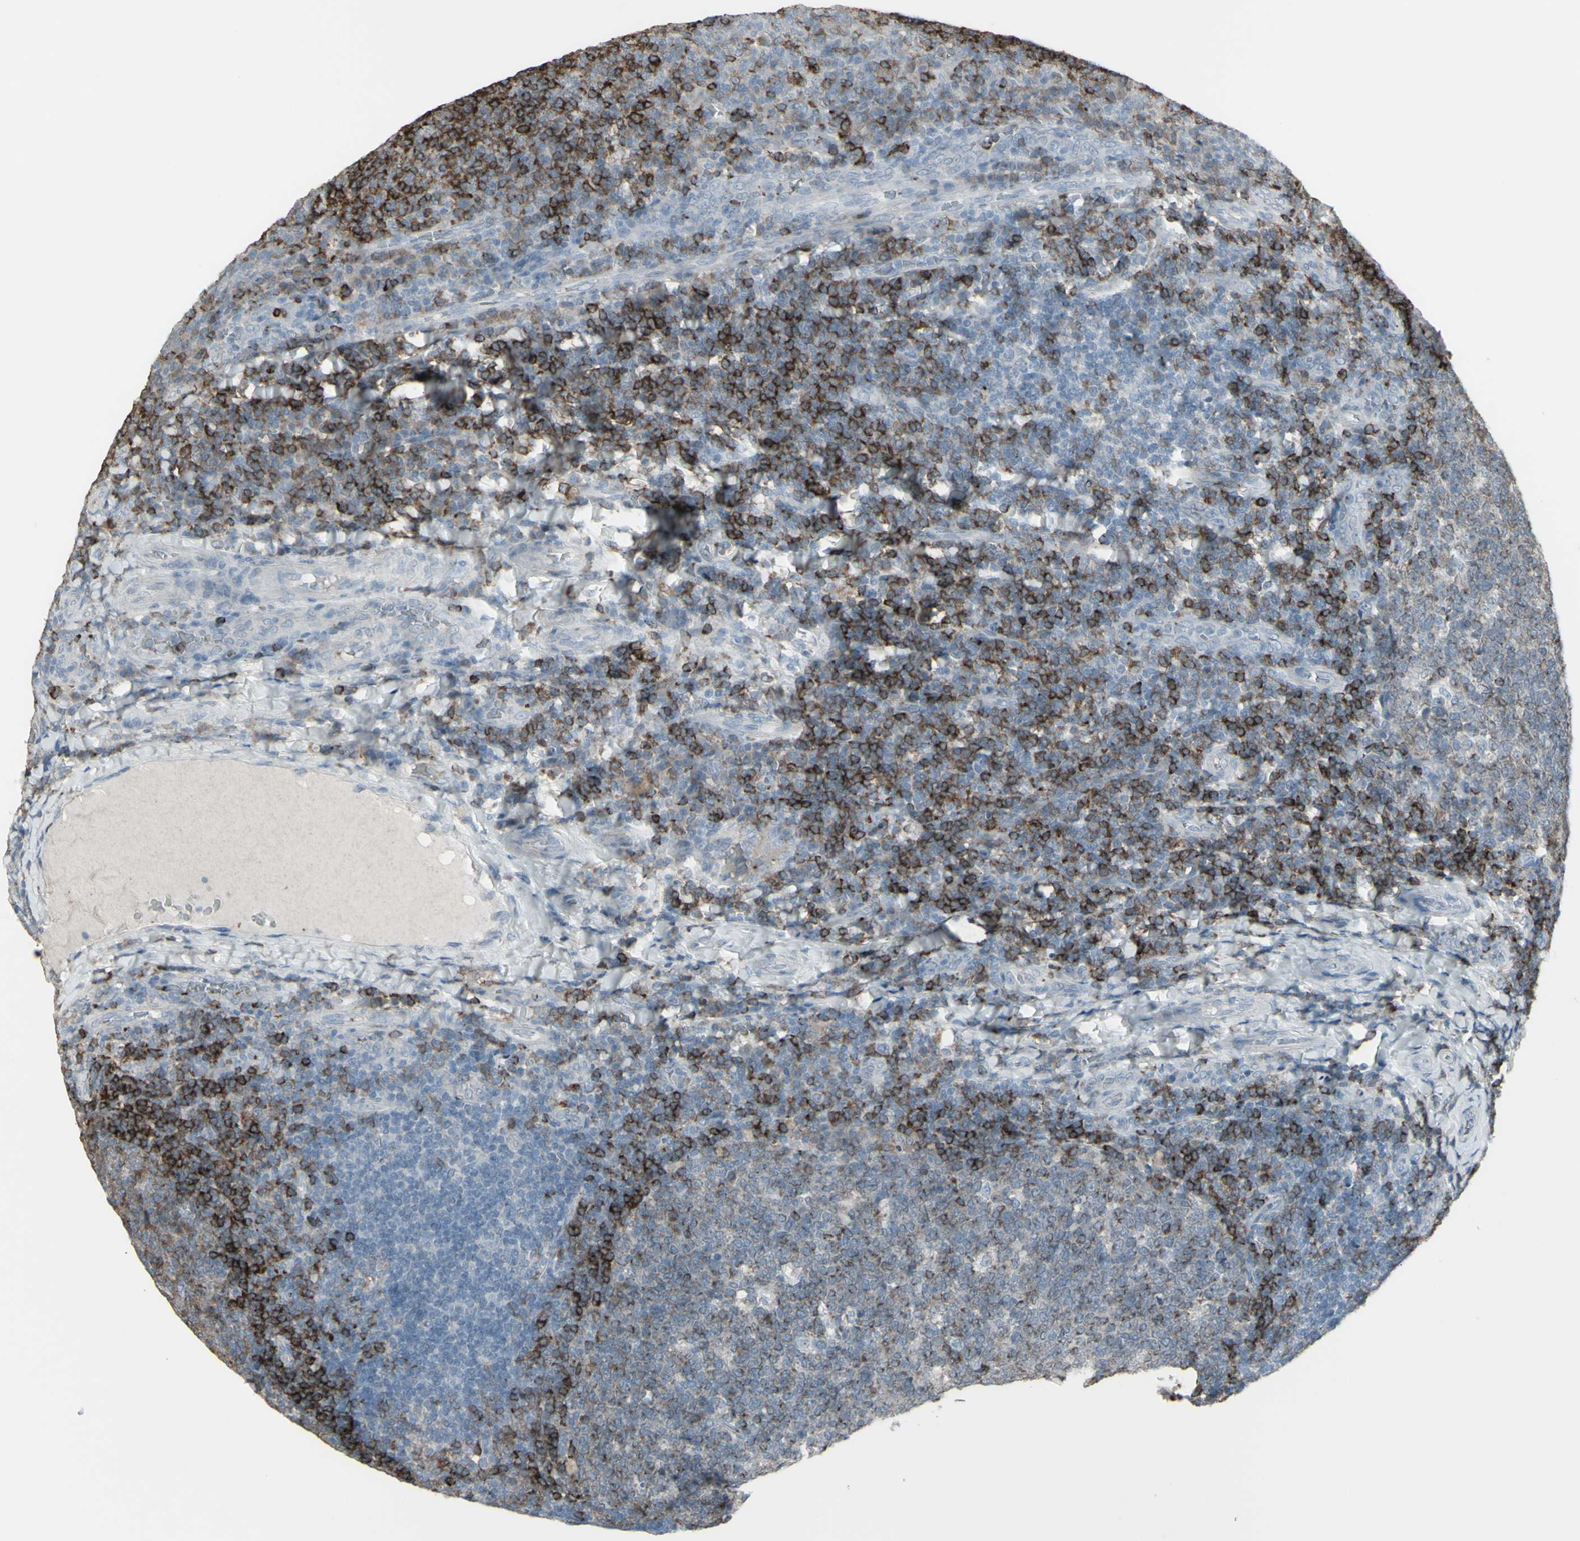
{"staining": {"intensity": "strong", "quantity": ">75%", "location": "cytoplasmic/membranous"}, "tissue": "tonsil", "cell_type": "Germinal center cells", "image_type": "normal", "snomed": [{"axis": "morphology", "description": "Normal tissue, NOS"}, {"axis": "topography", "description": "Tonsil"}], "caption": "IHC photomicrograph of benign tonsil: tonsil stained using IHC reveals high levels of strong protein expression localized specifically in the cytoplasmic/membranous of germinal center cells, appearing as a cytoplasmic/membranous brown color.", "gene": "CD79B", "patient": {"sex": "male", "age": 17}}